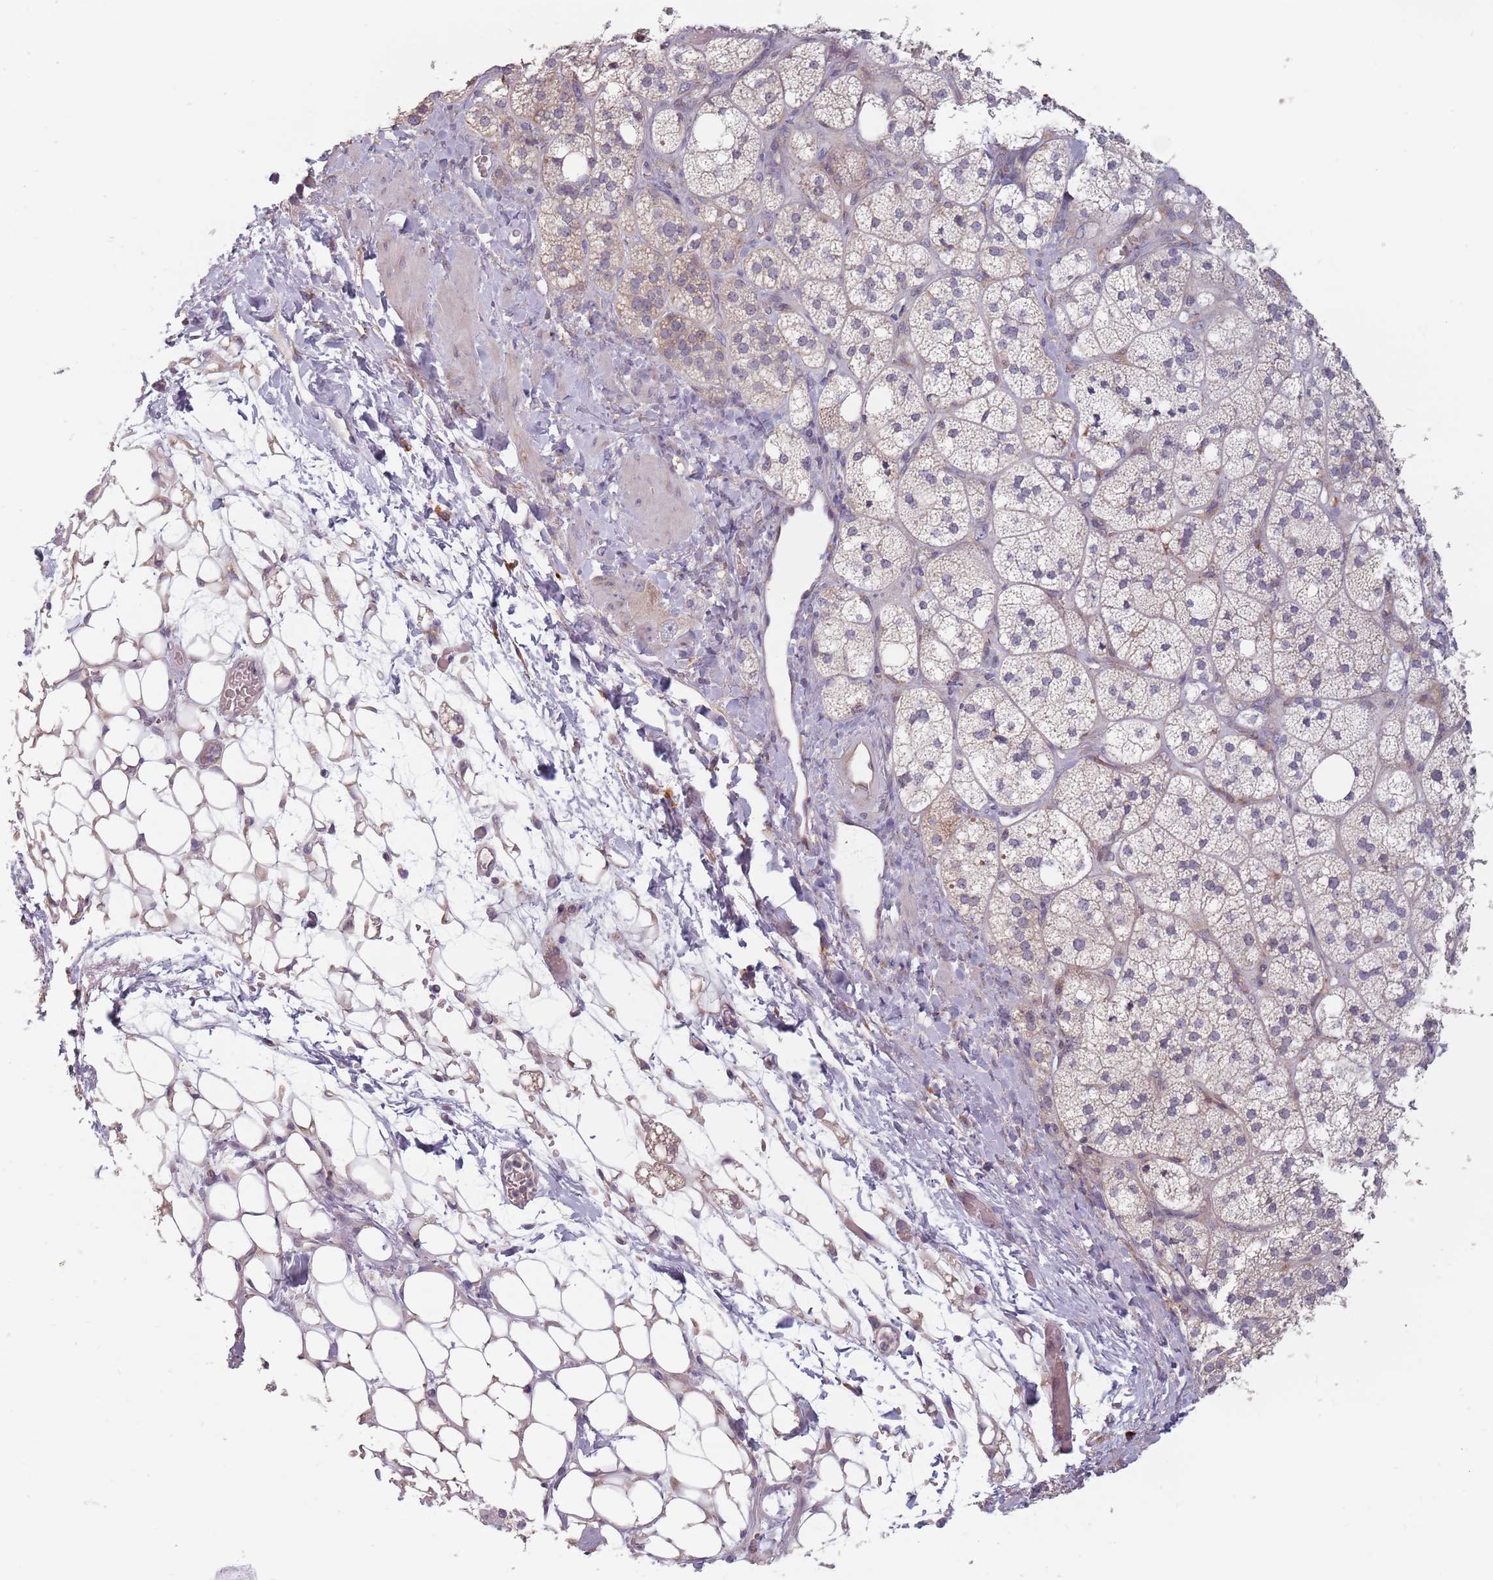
{"staining": {"intensity": "negative", "quantity": "none", "location": "none"}, "tissue": "adrenal gland", "cell_type": "Glandular cells", "image_type": "normal", "snomed": [{"axis": "morphology", "description": "Normal tissue, NOS"}, {"axis": "topography", "description": "Adrenal gland"}], "caption": "An immunohistochemistry photomicrograph of normal adrenal gland is shown. There is no staining in glandular cells of adrenal gland. (Stains: DAB (3,3'-diaminobenzidine) immunohistochemistry with hematoxylin counter stain, Microscopy: brightfield microscopy at high magnification).", "gene": "ADAL", "patient": {"sex": "male", "age": 61}}